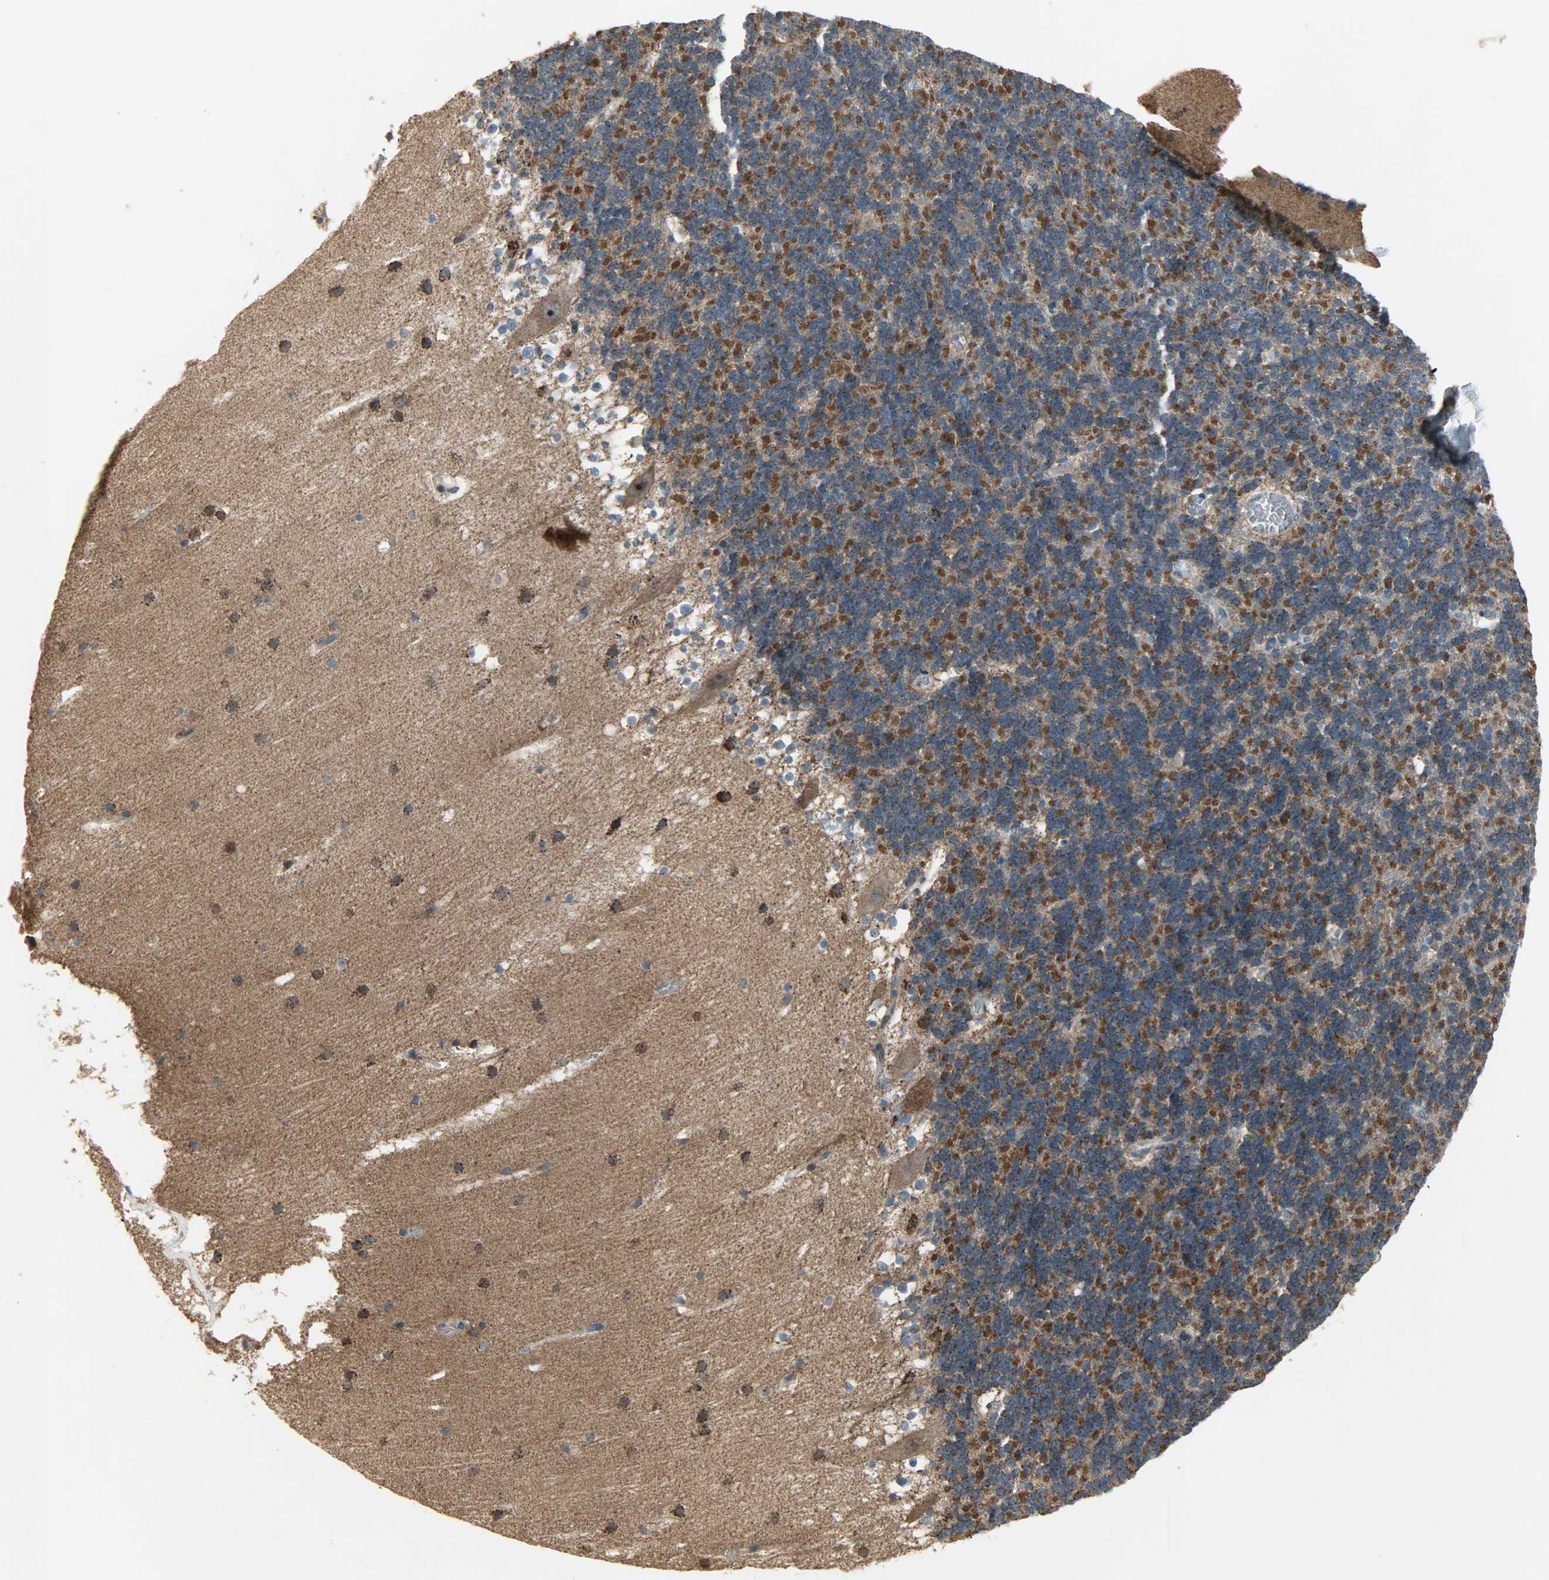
{"staining": {"intensity": "strong", "quantity": ">75%", "location": "cytoplasmic/membranous"}, "tissue": "cerebellum", "cell_type": "Cells in granular layer", "image_type": "normal", "snomed": [{"axis": "morphology", "description": "Normal tissue, NOS"}, {"axis": "topography", "description": "Cerebellum"}], "caption": "High-power microscopy captured an IHC micrograph of normal cerebellum, revealing strong cytoplasmic/membranous positivity in about >75% of cells in granular layer. The protein of interest is stained brown, and the nuclei are stained in blue (DAB (3,3'-diaminobenzidine) IHC with brightfield microscopy, high magnification).", "gene": "AMT", "patient": {"sex": "male", "age": 45}}